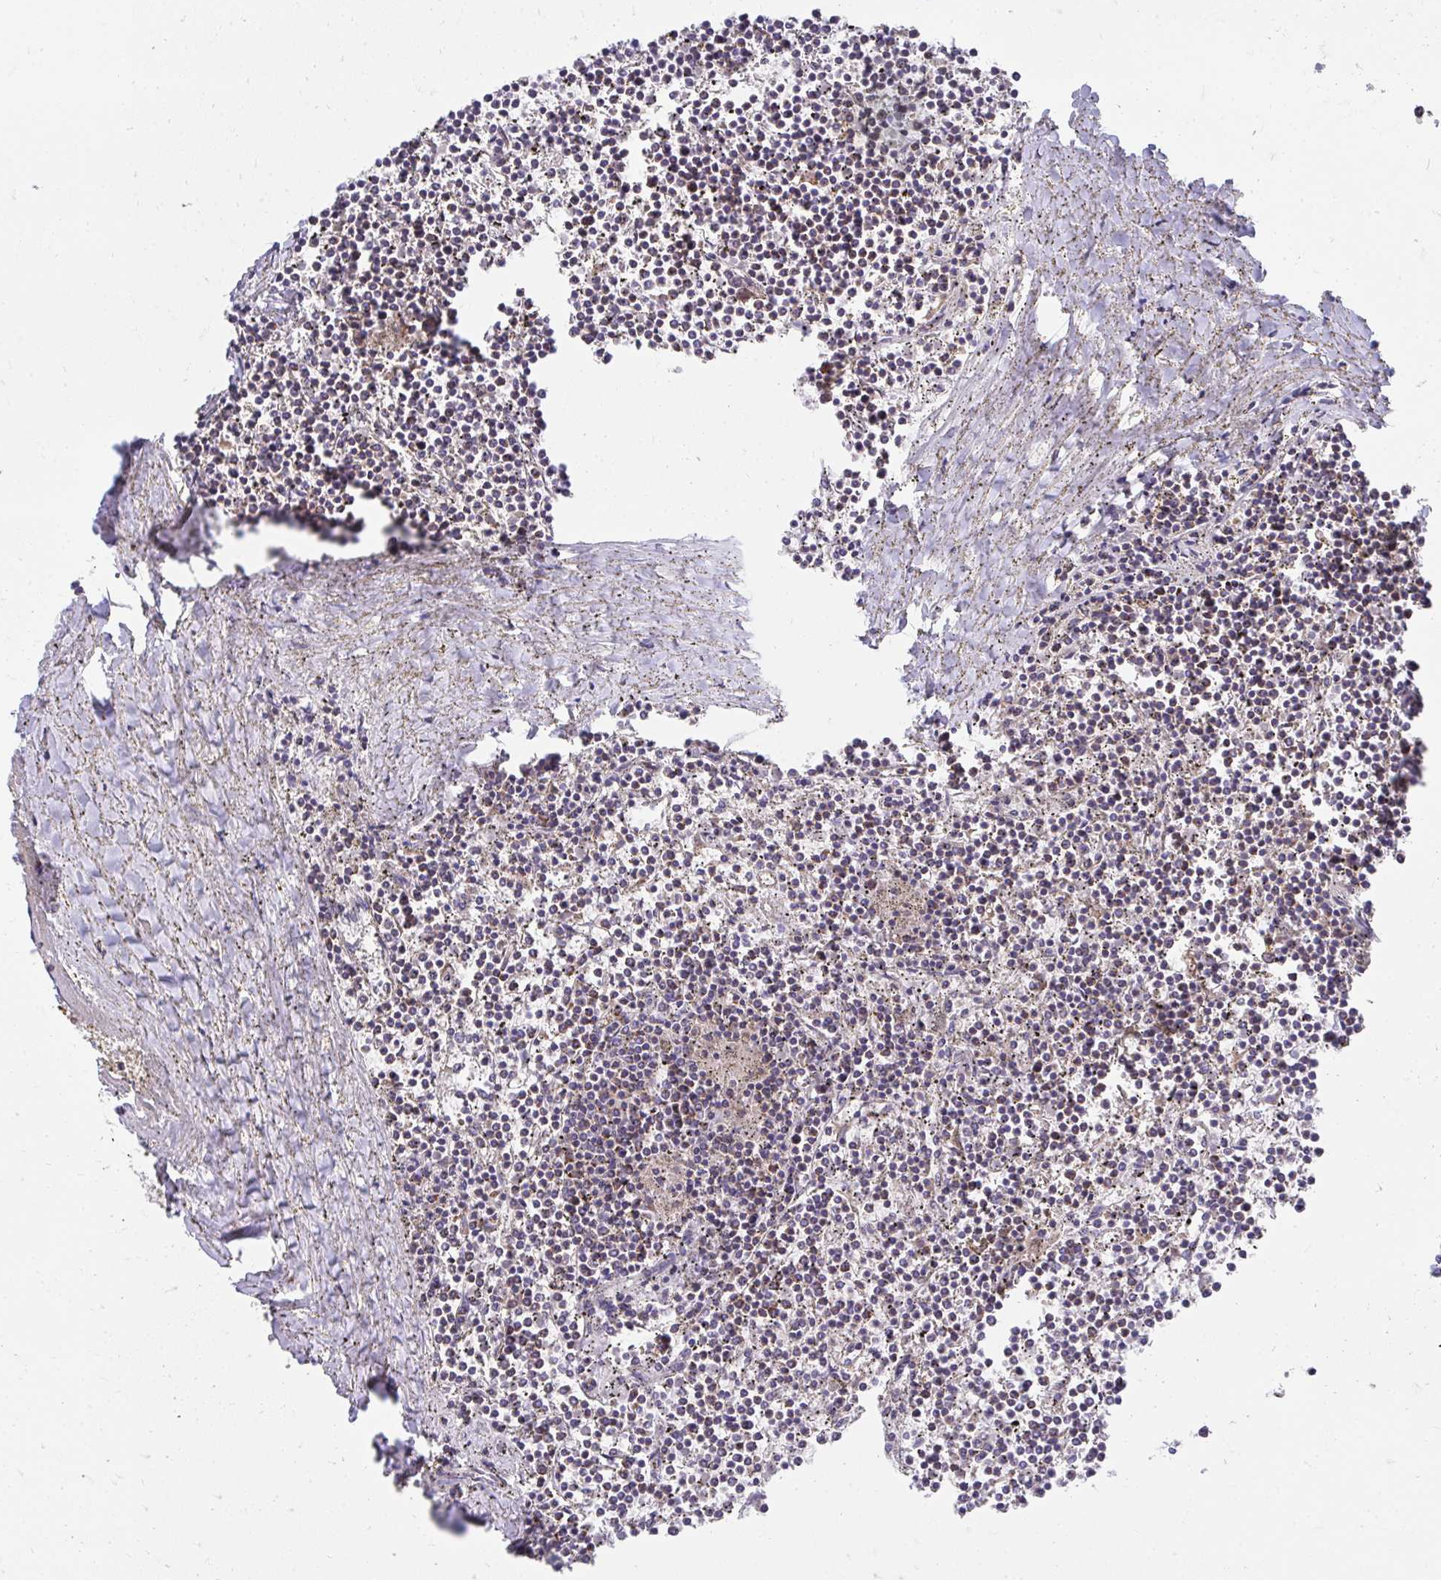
{"staining": {"intensity": "weak", "quantity": "25%-75%", "location": "cytoplasmic/membranous"}, "tissue": "lymphoma", "cell_type": "Tumor cells", "image_type": "cancer", "snomed": [{"axis": "morphology", "description": "Malignant lymphoma, non-Hodgkin's type, Low grade"}, {"axis": "topography", "description": "Spleen"}], "caption": "Tumor cells exhibit weak cytoplasmic/membranous staining in approximately 25%-75% of cells in low-grade malignant lymphoma, non-Hodgkin's type.", "gene": "PRRG3", "patient": {"sex": "female", "age": 19}}